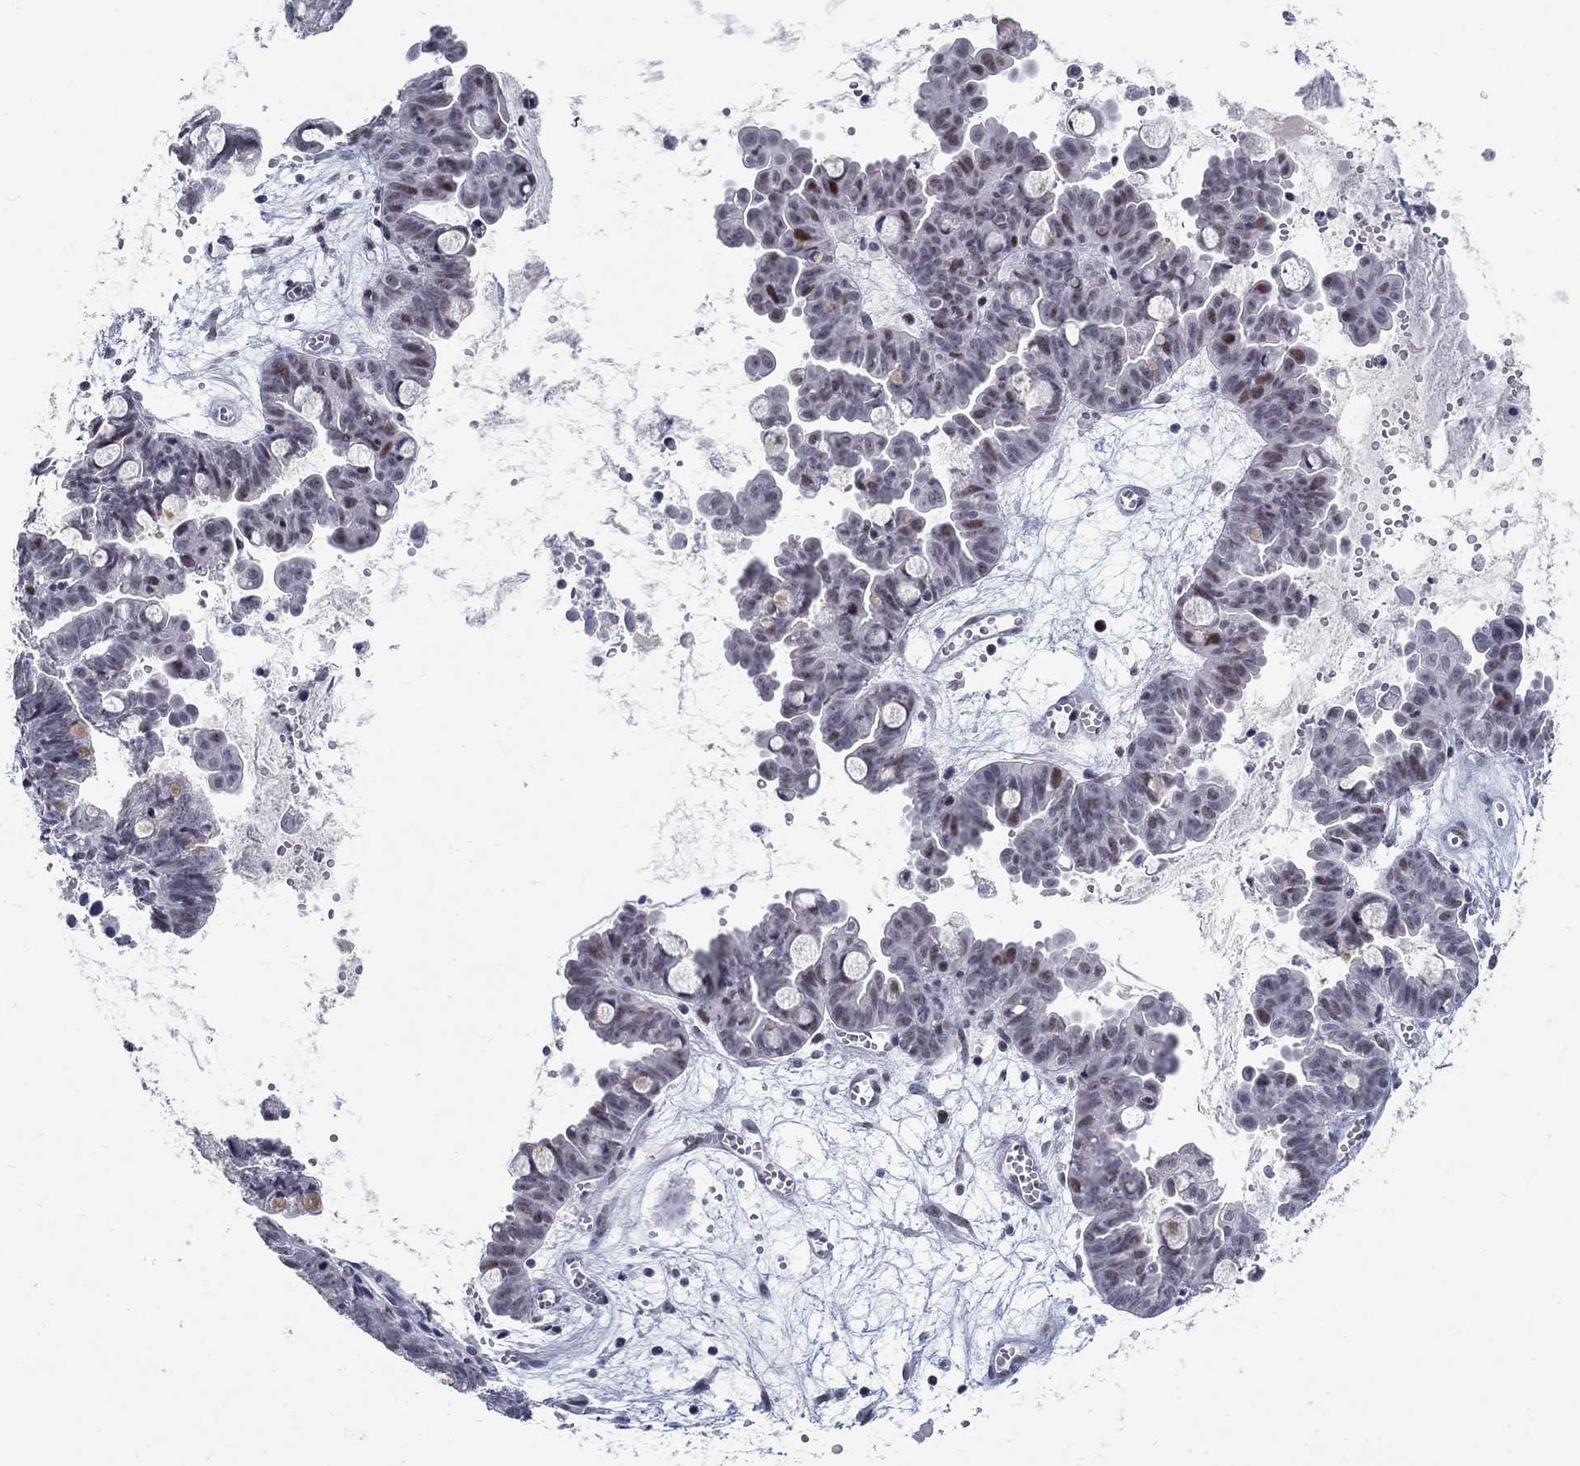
{"staining": {"intensity": "moderate", "quantity": "<25%", "location": "nuclear"}, "tissue": "ovarian cancer", "cell_type": "Tumor cells", "image_type": "cancer", "snomed": [{"axis": "morphology", "description": "Cystadenocarcinoma, mucinous, NOS"}, {"axis": "topography", "description": "Ovary"}], "caption": "Mucinous cystadenocarcinoma (ovarian) stained with DAB (3,3'-diaminobenzidine) IHC exhibits low levels of moderate nuclear positivity in about <25% of tumor cells. Nuclei are stained in blue.", "gene": "BHLHE22", "patient": {"sex": "female", "age": 63}}